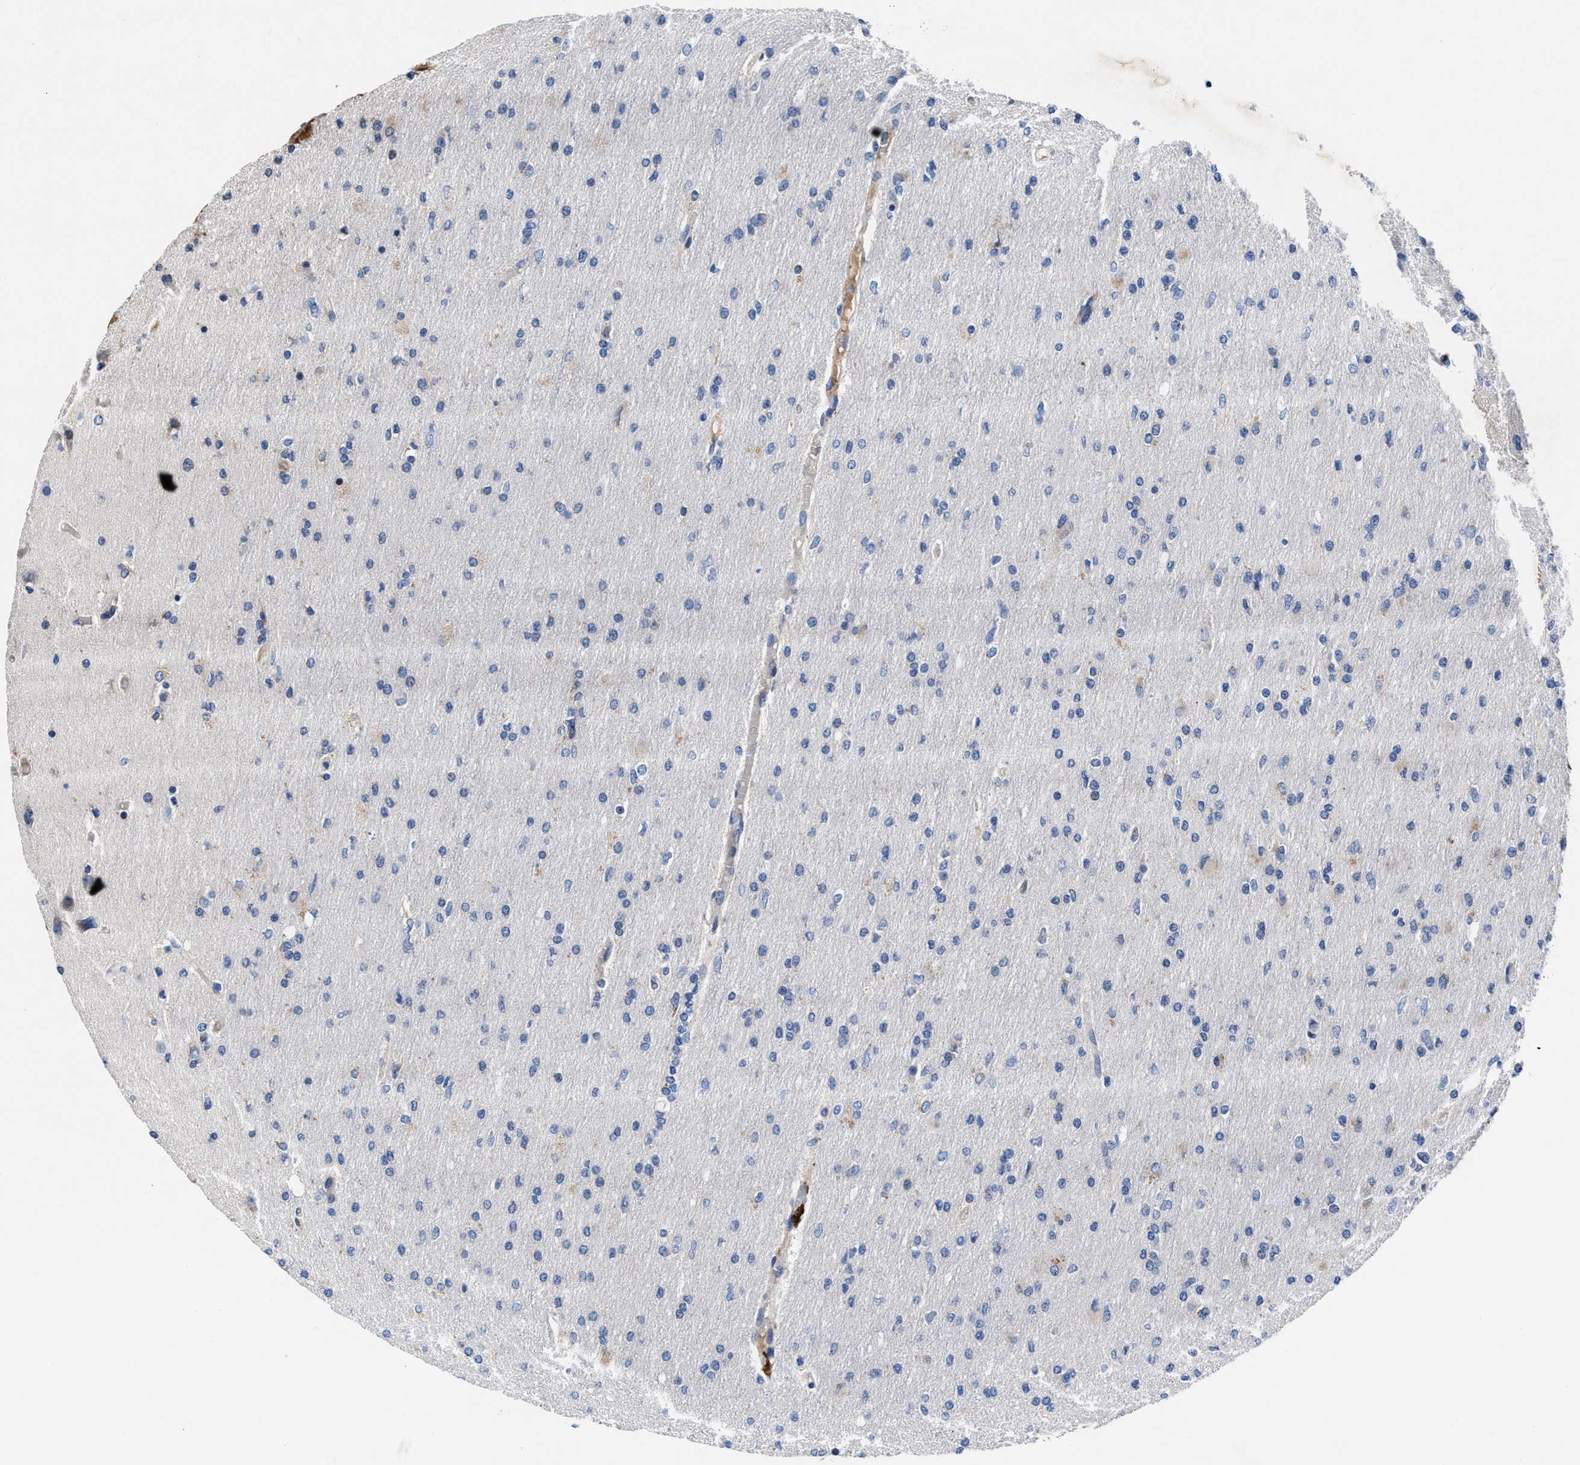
{"staining": {"intensity": "negative", "quantity": "none", "location": "none"}, "tissue": "glioma", "cell_type": "Tumor cells", "image_type": "cancer", "snomed": [{"axis": "morphology", "description": "Glioma, malignant, High grade"}, {"axis": "topography", "description": "Cerebral cortex"}], "caption": "The immunohistochemistry image has no significant staining in tumor cells of high-grade glioma (malignant) tissue.", "gene": "DHRS13", "patient": {"sex": "female", "age": 36}}